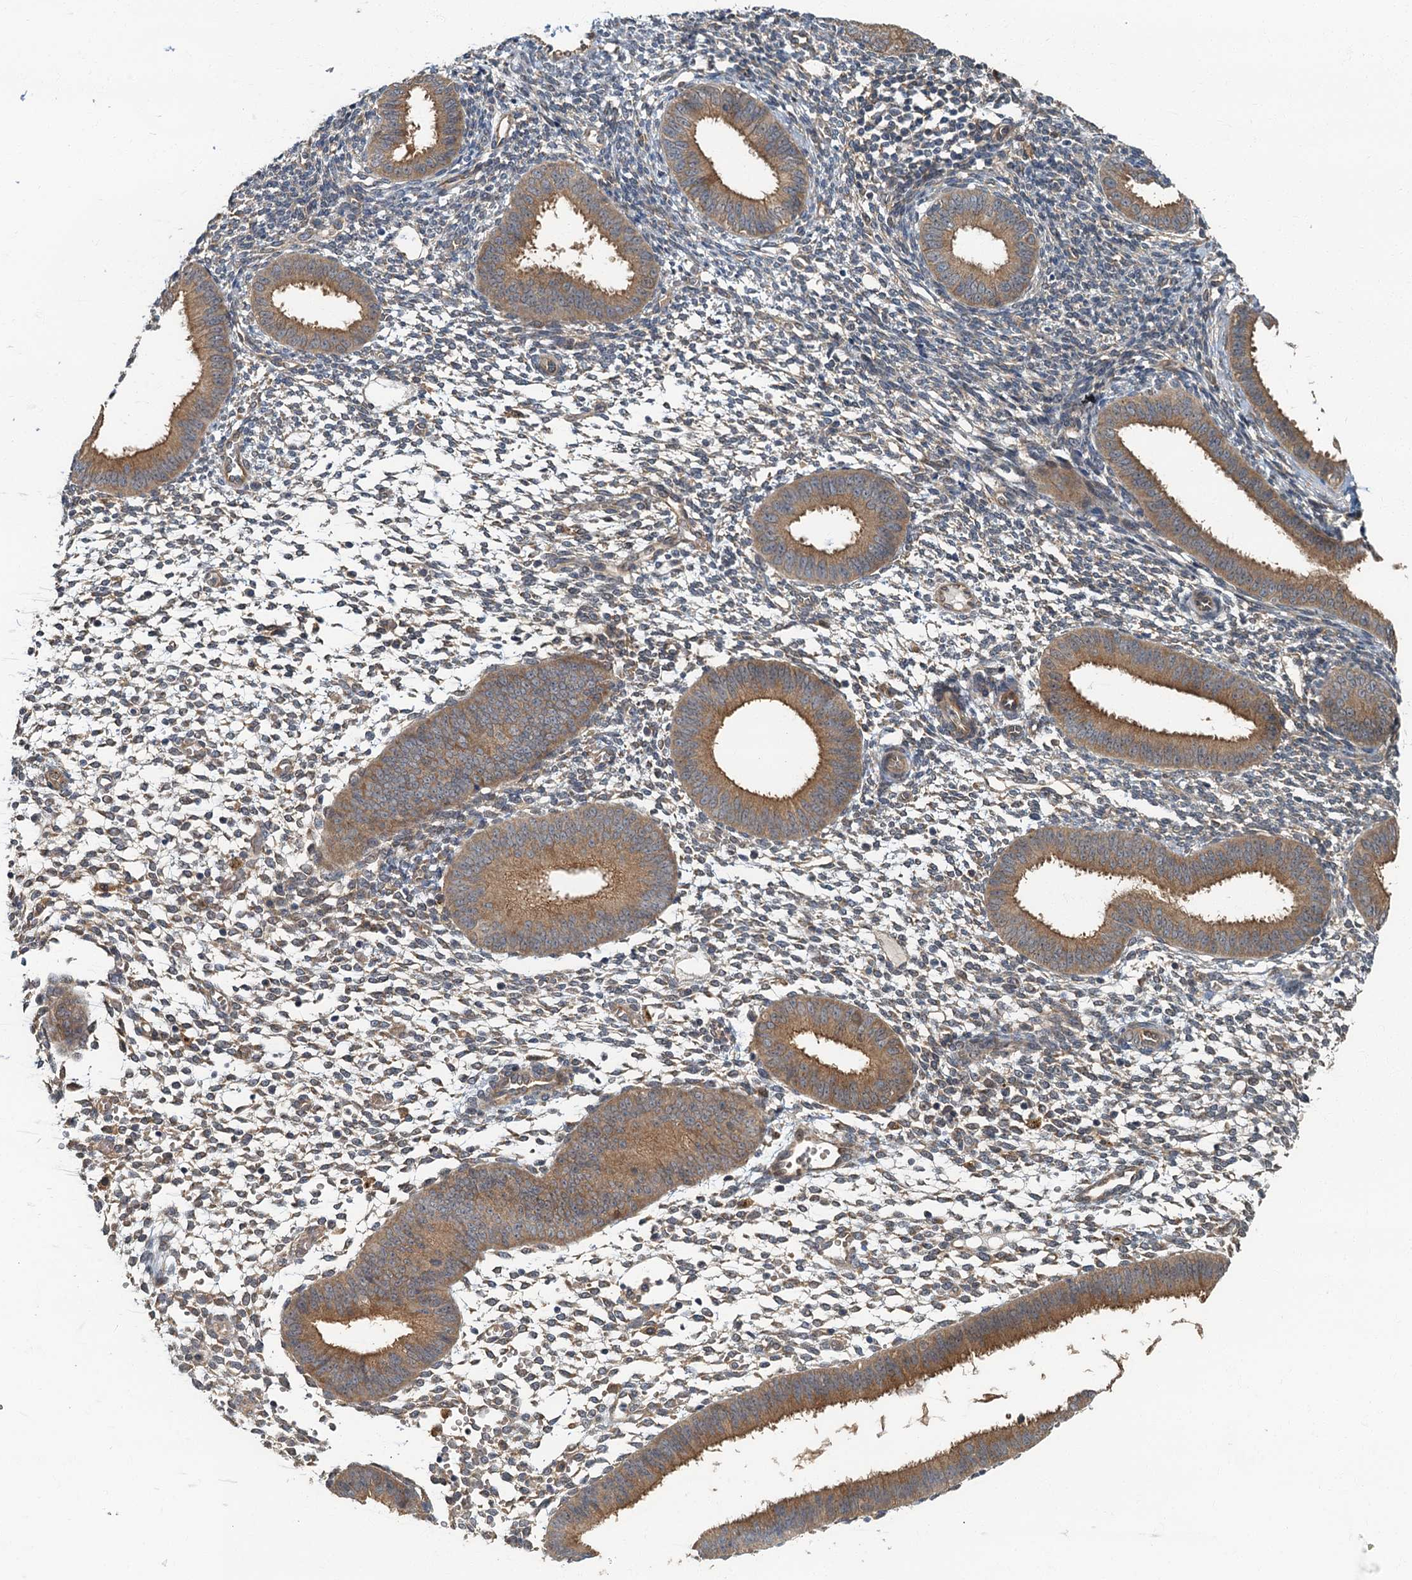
{"staining": {"intensity": "moderate", "quantity": "<25%", "location": "cytoplasmic/membranous"}, "tissue": "endometrium", "cell_type": "Cells in endometrial stroma", "image_type": "normal", "snomed": [{"axis": "morphology", "description": "Normal tissue, NOS"}, {"axis": "topography", "description": "Uterus"}, {"axis": "topography", "description": "Endometrium"}], "caption": "A micrograph showing moderate cytoplasmic/membranous positivity in about <25% of cells in endometrial stroma in unremarkable endometrium, as visualized by brown immunohistochemical staining.", "gene": "TBCK", "patient": {"sex": "female", "age": 48}}